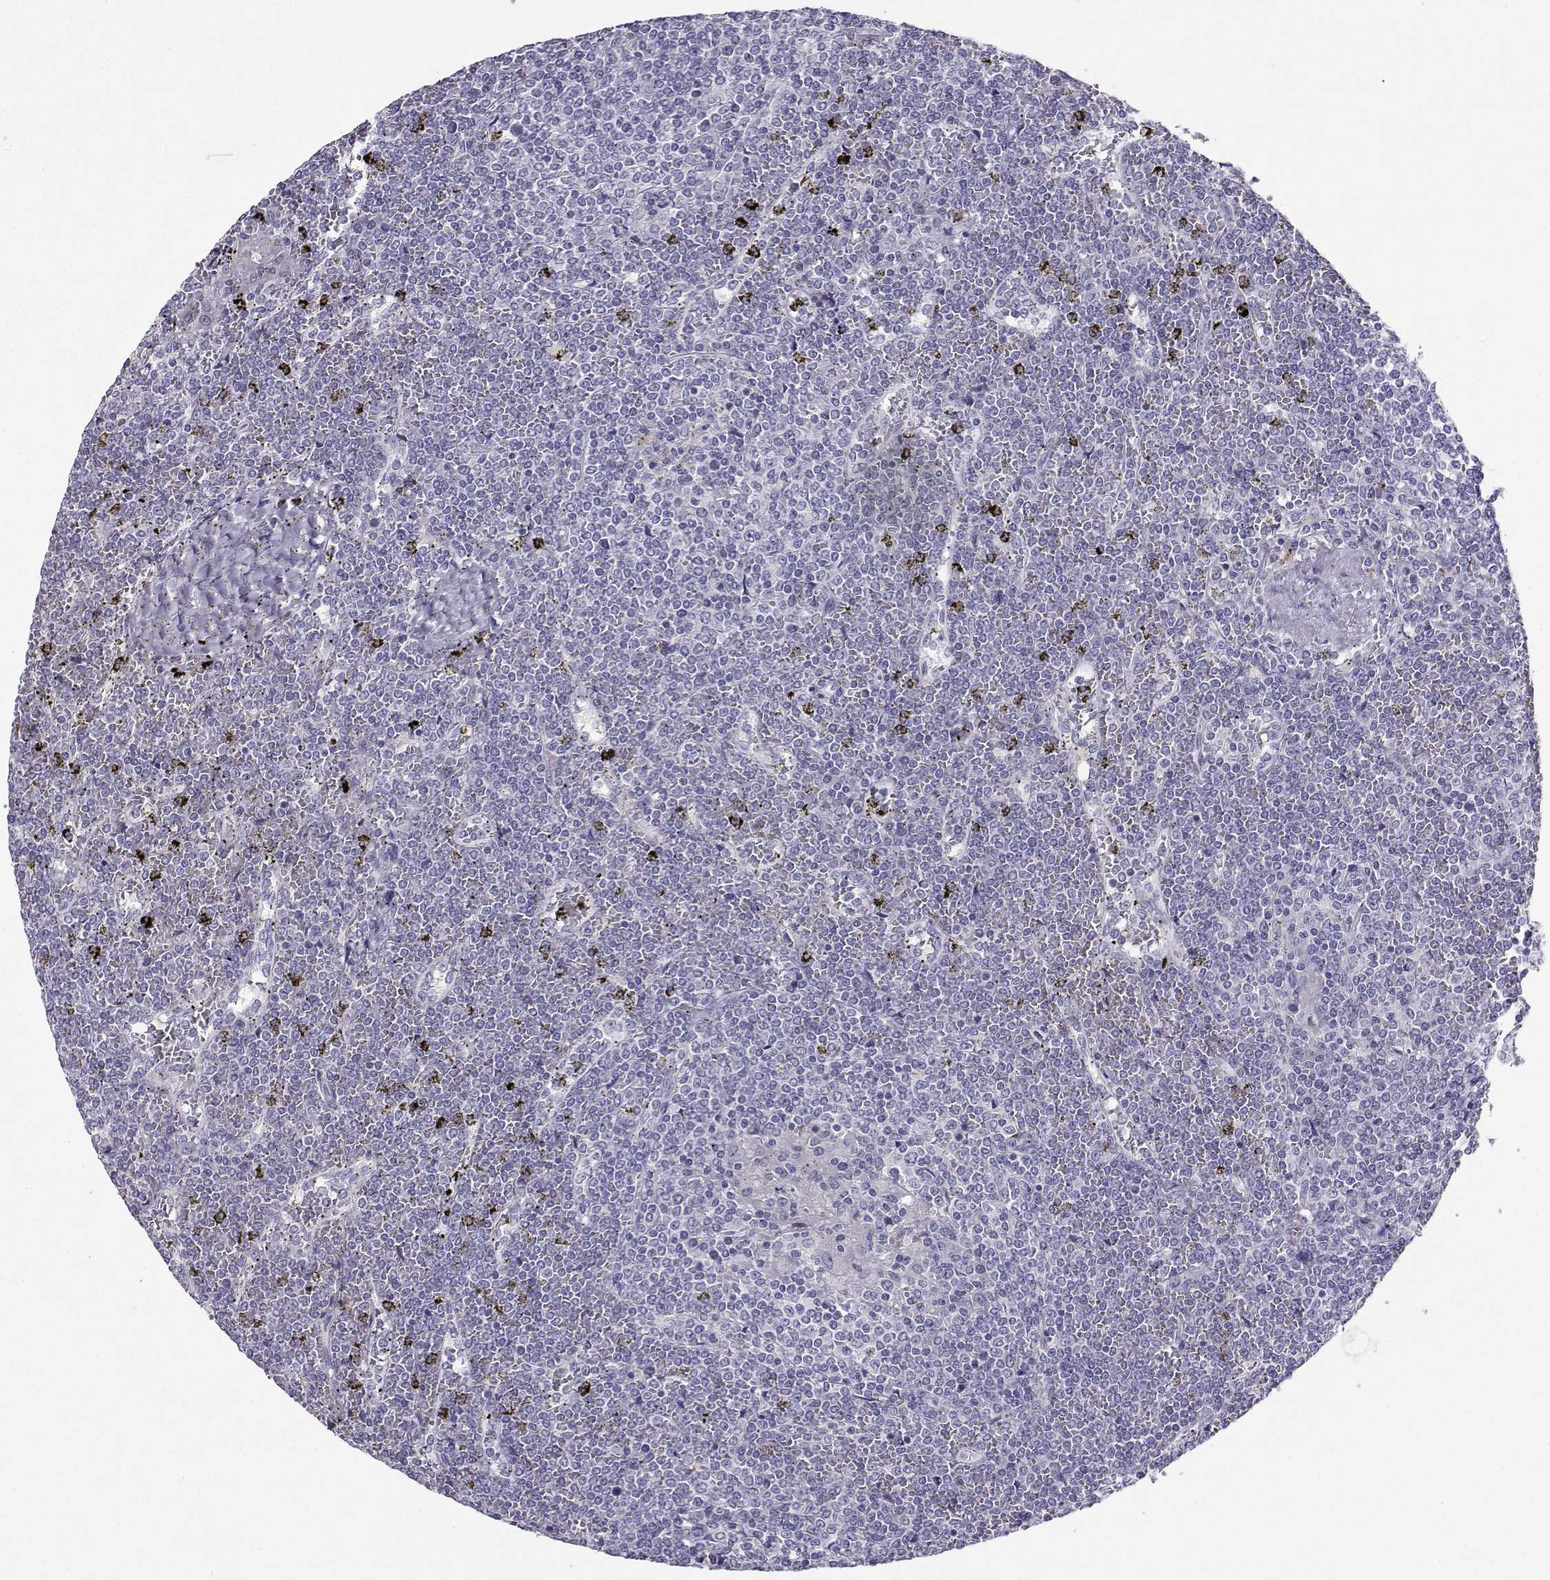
{"staining": {"intensity": "negative", "quantity": "none", "location": "none"}, "tissue": "lymphoma", "cell_type": "Tumor cells", "image_type": "cancer", "snomed": [{"axis": "morphology", "description": "Malignant lymphoma, non-Hodgkin's type, Low grade"}, {"axis": "topography", "description": "Spleen"}], "caption": "Malignant lymphoma, non-Hodgkin's type (low-grade) was stained to show a protein in brown. There is no significant staining in tumor cells. (Stains: DAB IHC with hematoxylin counter stain, Microscopy: brightfield microscopy at high magnification).", "gene": "GRIK4", "patient": {"sex": "female", "age": 19}}